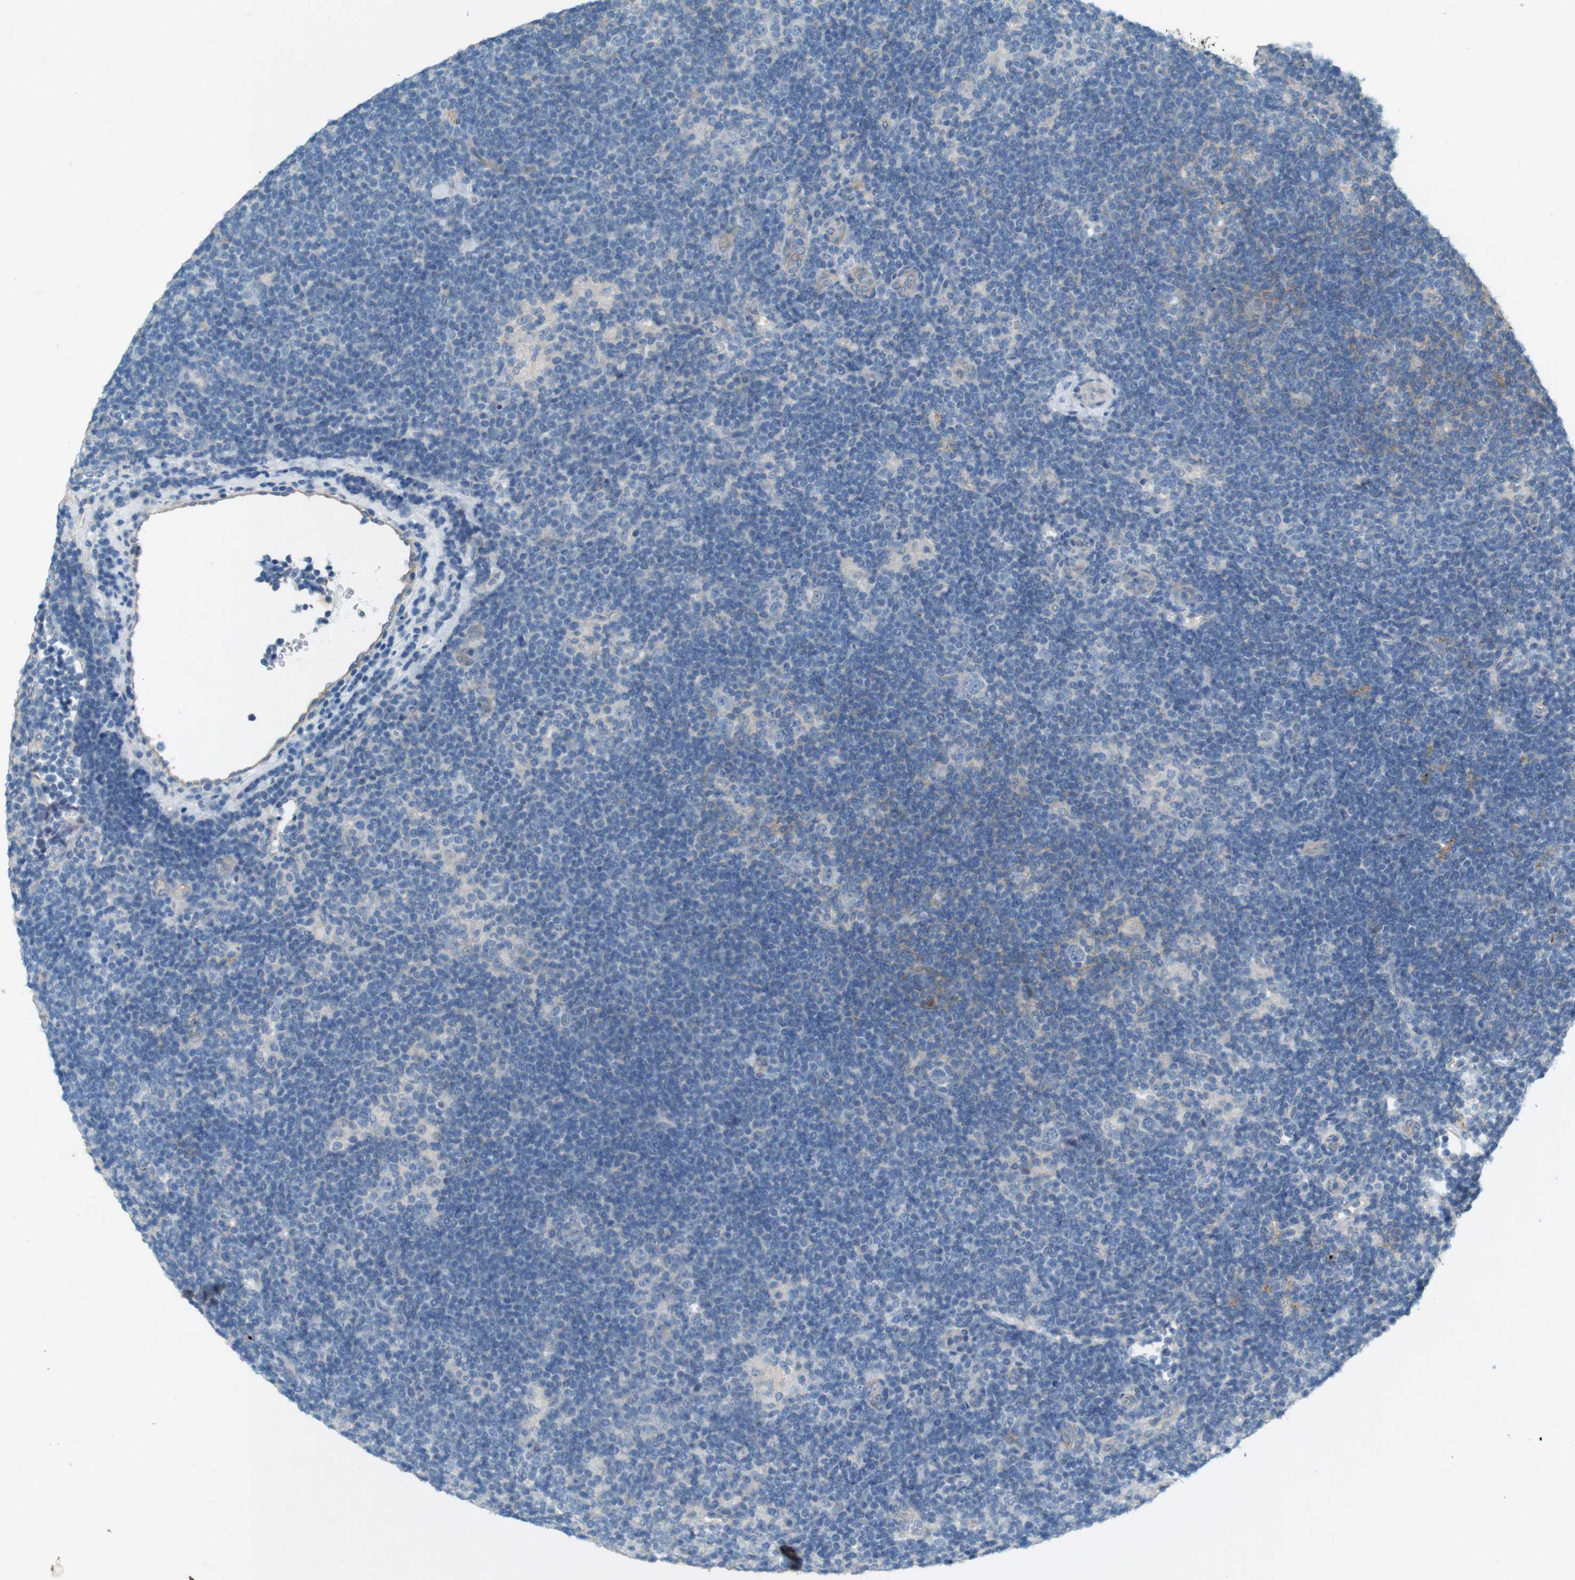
{"staining": {"intensity": "negative", "quantity": "none", "location": "none"}, "tissue": "lymphoma", "cell_type": "Tumor cells", "image_type": "cancer", "snomed": [{"axis": "morphology", "description": "Hodgkin's disease, NOS"}, {"axis": "topography", "description": "Lymph node"}], "caption": "A high-resolution photomicrograph shows immunohistochemistry staining of Hodgkin's disease, which shows no significant staining in tumor cells. (DAB IHC, high magnification).", "gene": "PVR", "patient": {"sex": "female", "age": 57}}